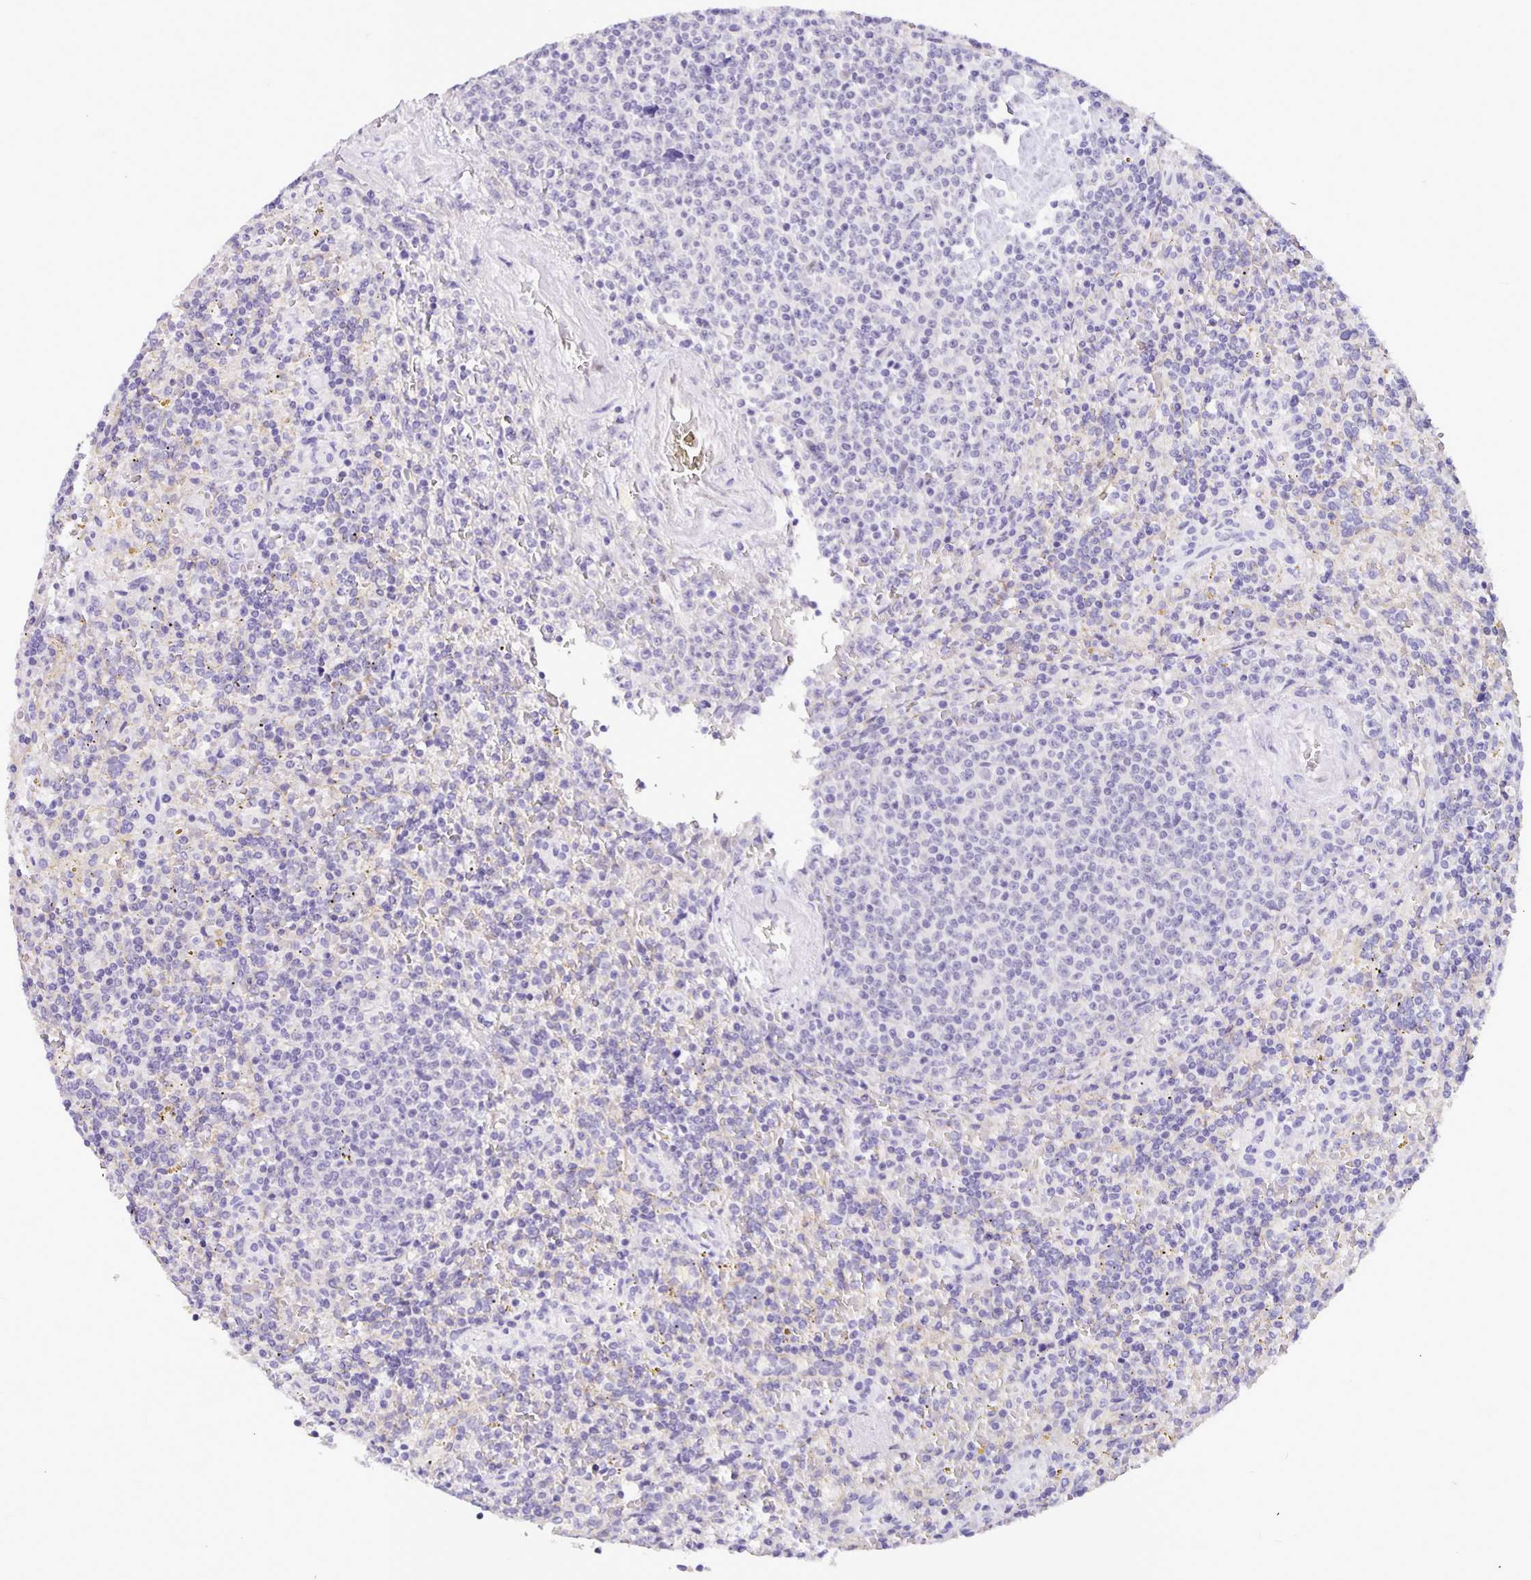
{"staining": {"intensity": "negative", "quantity": "none", "location": "none"}, "tissue": "lymphoma", "cell_type": "Tumor cells", "image_type": "cancer", "snomed": [{"axis": "morphology", "description": "Malignant lymphoma, non-Hodgkin's type, Low grade"}, {"axis": "topography", "description": "Spleen"}], "caption": "DAB (3,3'-diaminobenzidine) immunohistochemical staining of human lymphoma demonstrates no significant positivity in tumor cells.", "gene": "FOSL2", "patient": {"sex": "male", "age": 67}}